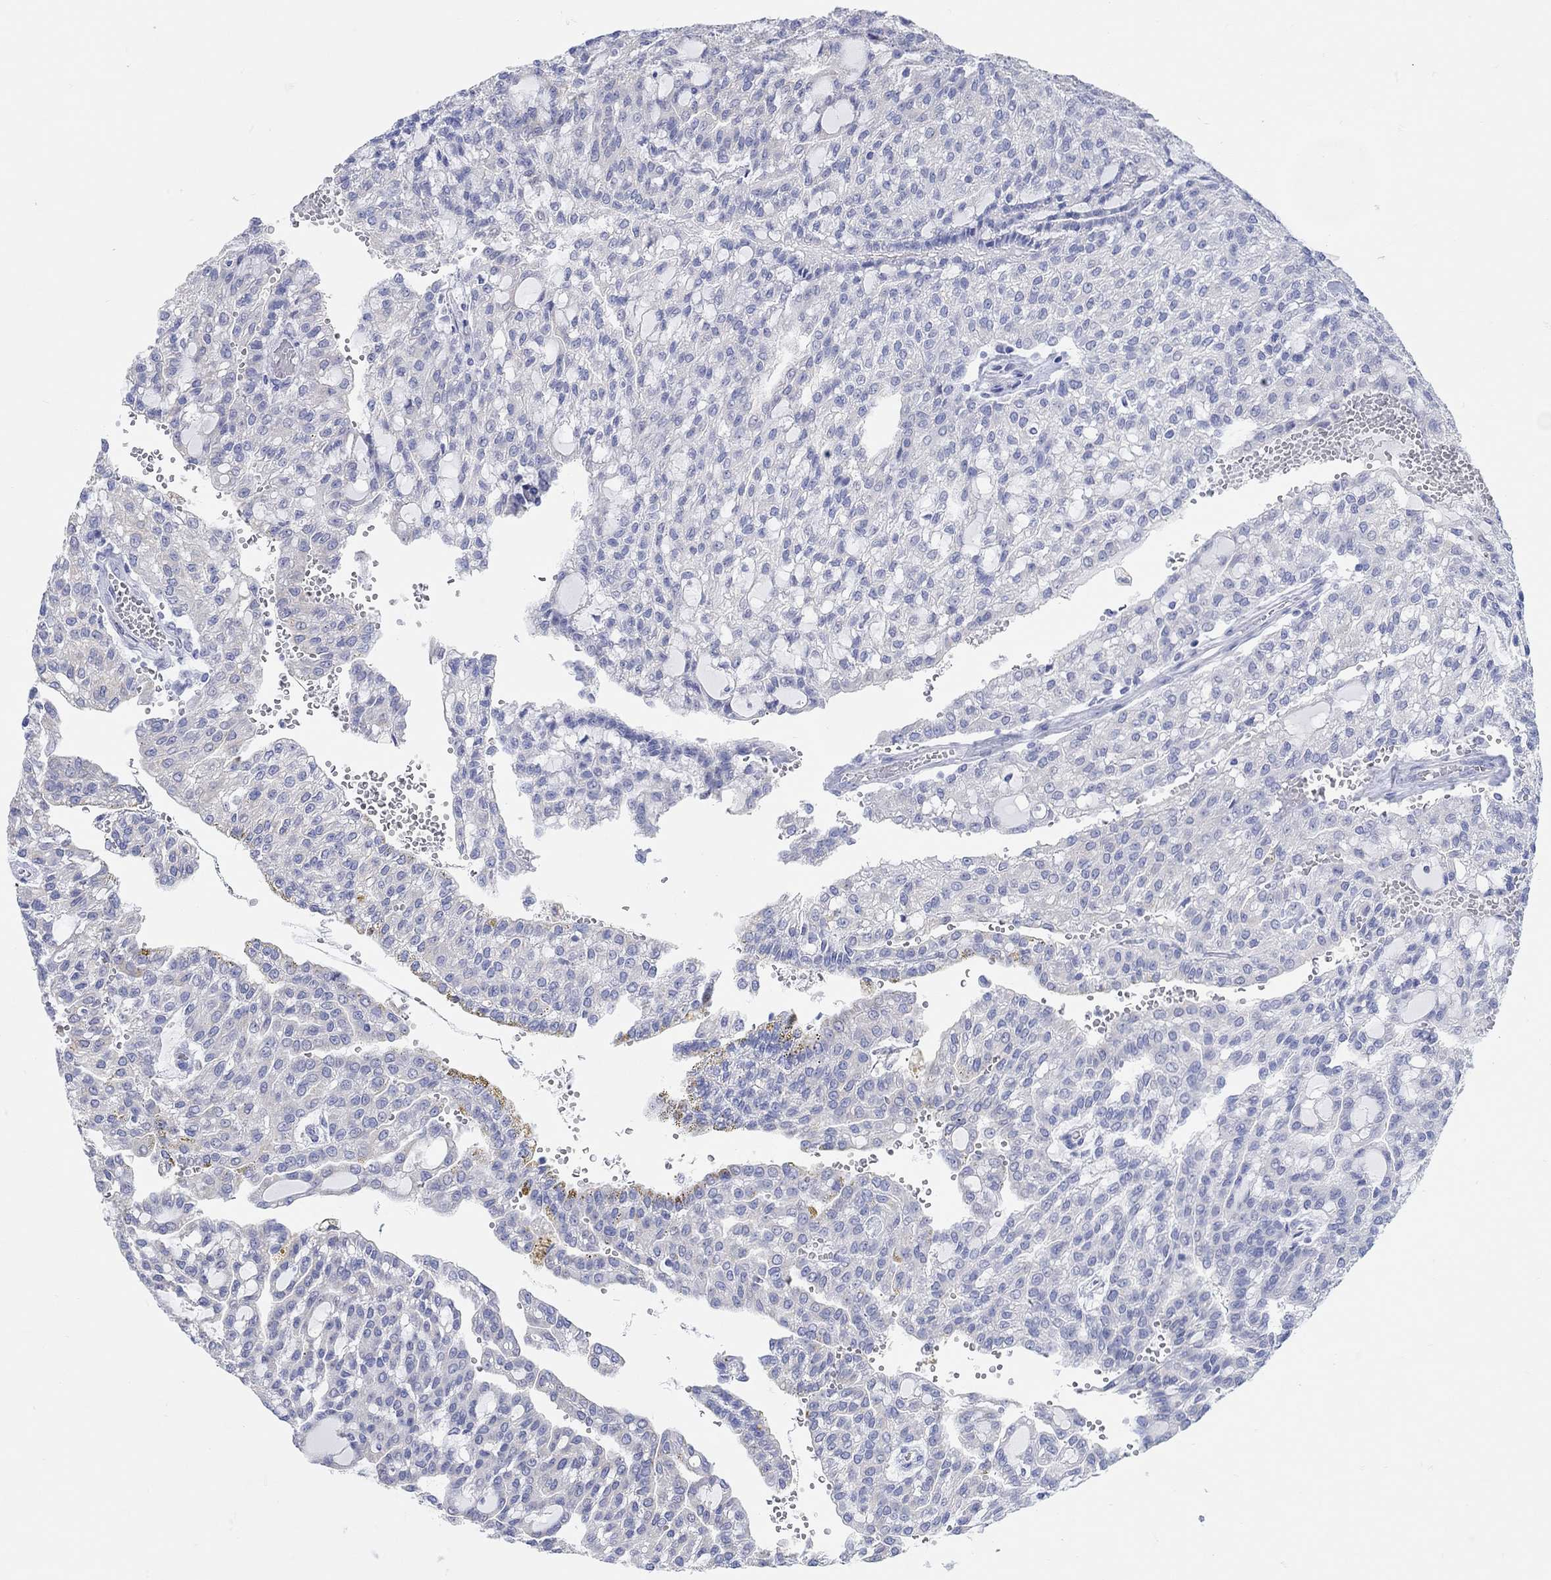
{"staining": {"intensity": "negative", "quantity": "none", "location": "none"}, "tissue": "renal cancer", "cell_type": "Tumor cells", "image_type": "cancer", "snomed": [{"axis": "morphology", "description": "Adenocarcinoma, NOS"}, {"axis": "topography", "description": "Kidney"}], "caption": "Tumor cells are negative for brown protein staining in renal cancer. (Stains: DAB (3,3'-diaminobenzidine) immunohistochemistry (IHC) with hematoxylin counter stain, Microscopy: brightfield microscopy at high magnification).", "gene": "AK8", "patient": {"sex": "male", "age": 63}}